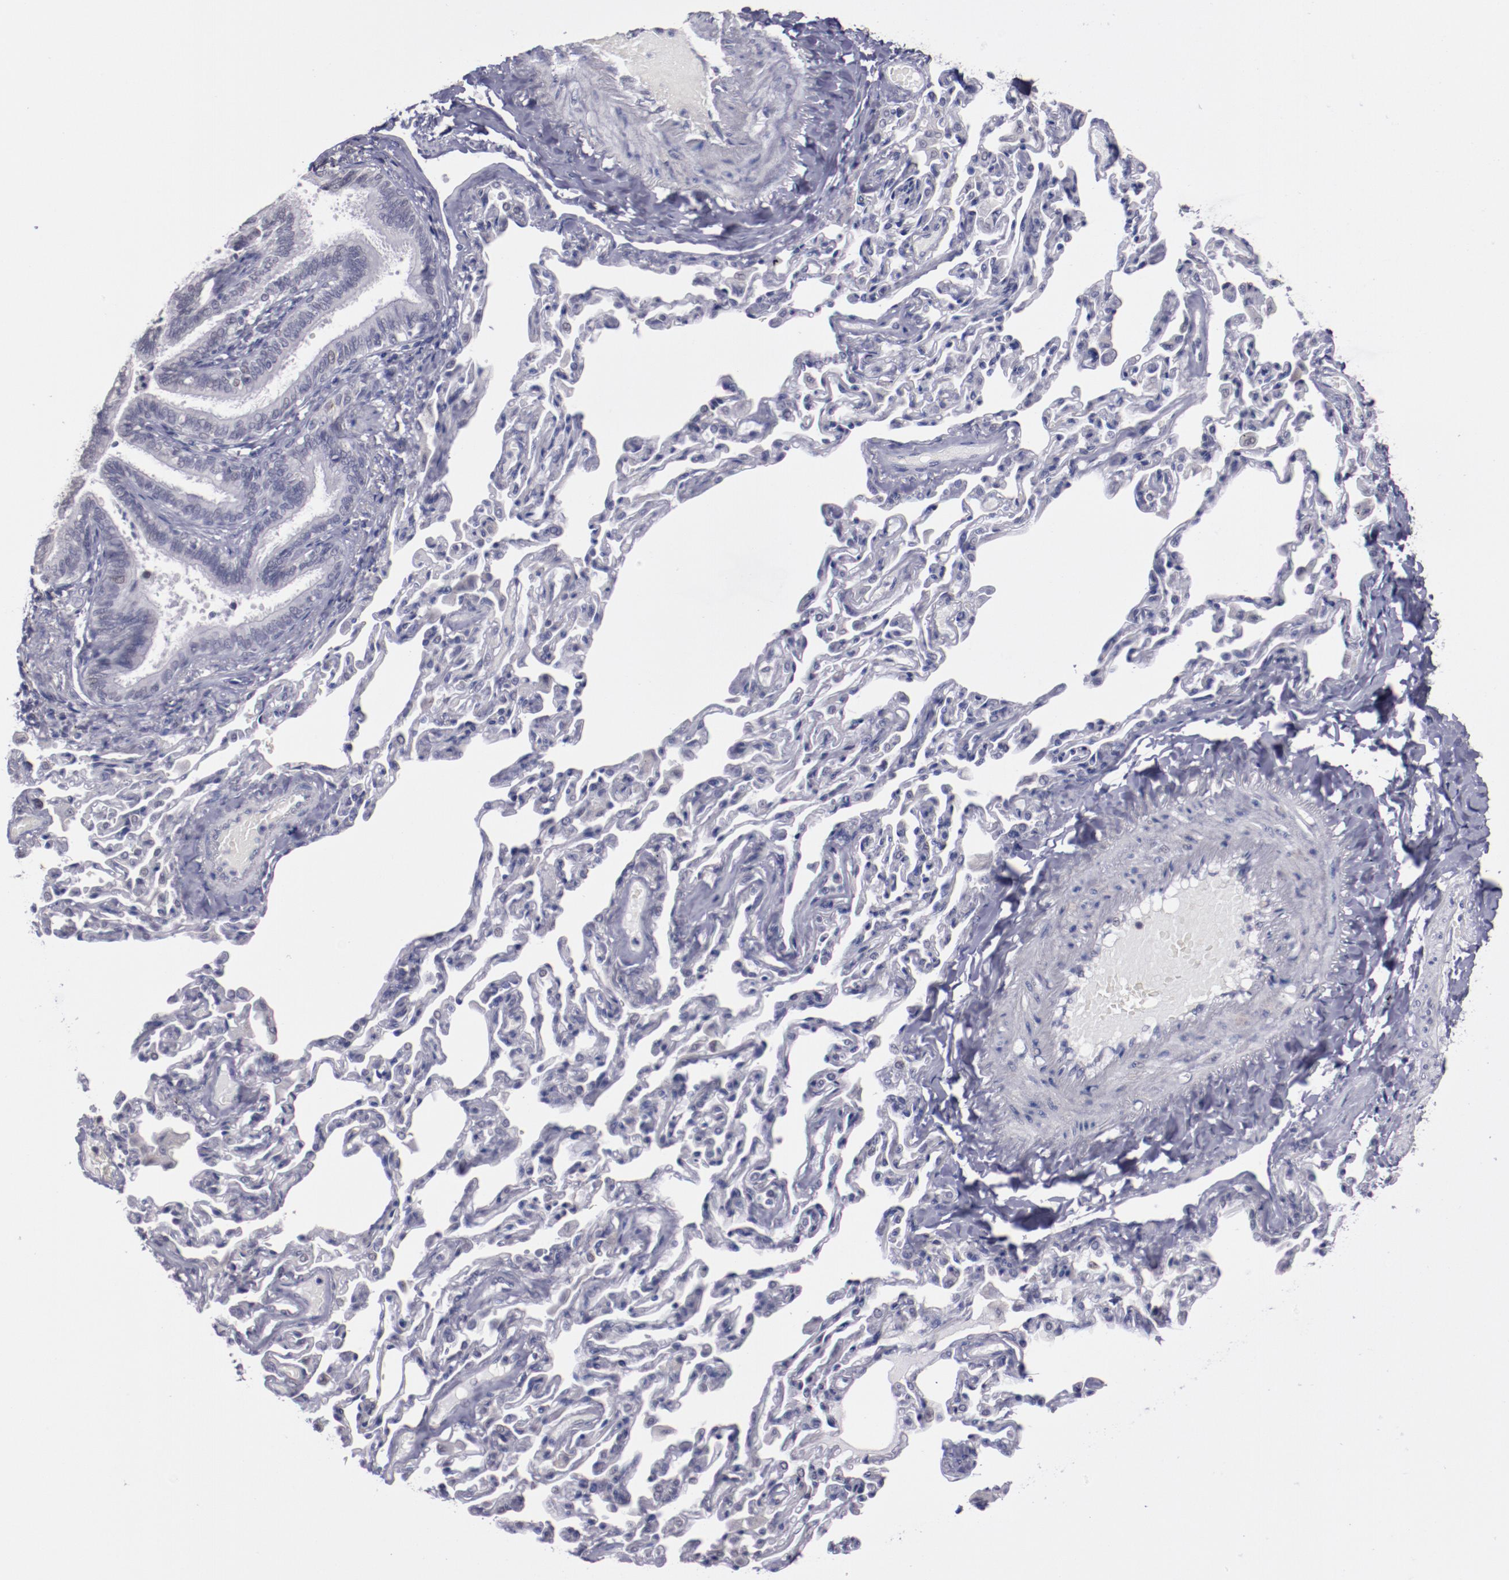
{"staining": {"intensity": "weak", "quantity": "<25%", "location": "nuclear"}, "tissue": "bronchus", "cell_type": "Respiratory epithelial cells", "image_type": "normal", "snomed": [{"axis": "morphology", "description": "Normal tissue, NOS"}, {"axis": "topography", "description": "Lung"}], "caption": "DAB immunohistochemical staining of benign human bronchus shows no significant expression in respiratory epithelial cells. (Immunohistochemistry (ihc), brightfield microscopy, high magnification).", "gene": "NRXN3", "patient": {"sex": "male", "age": 64}}